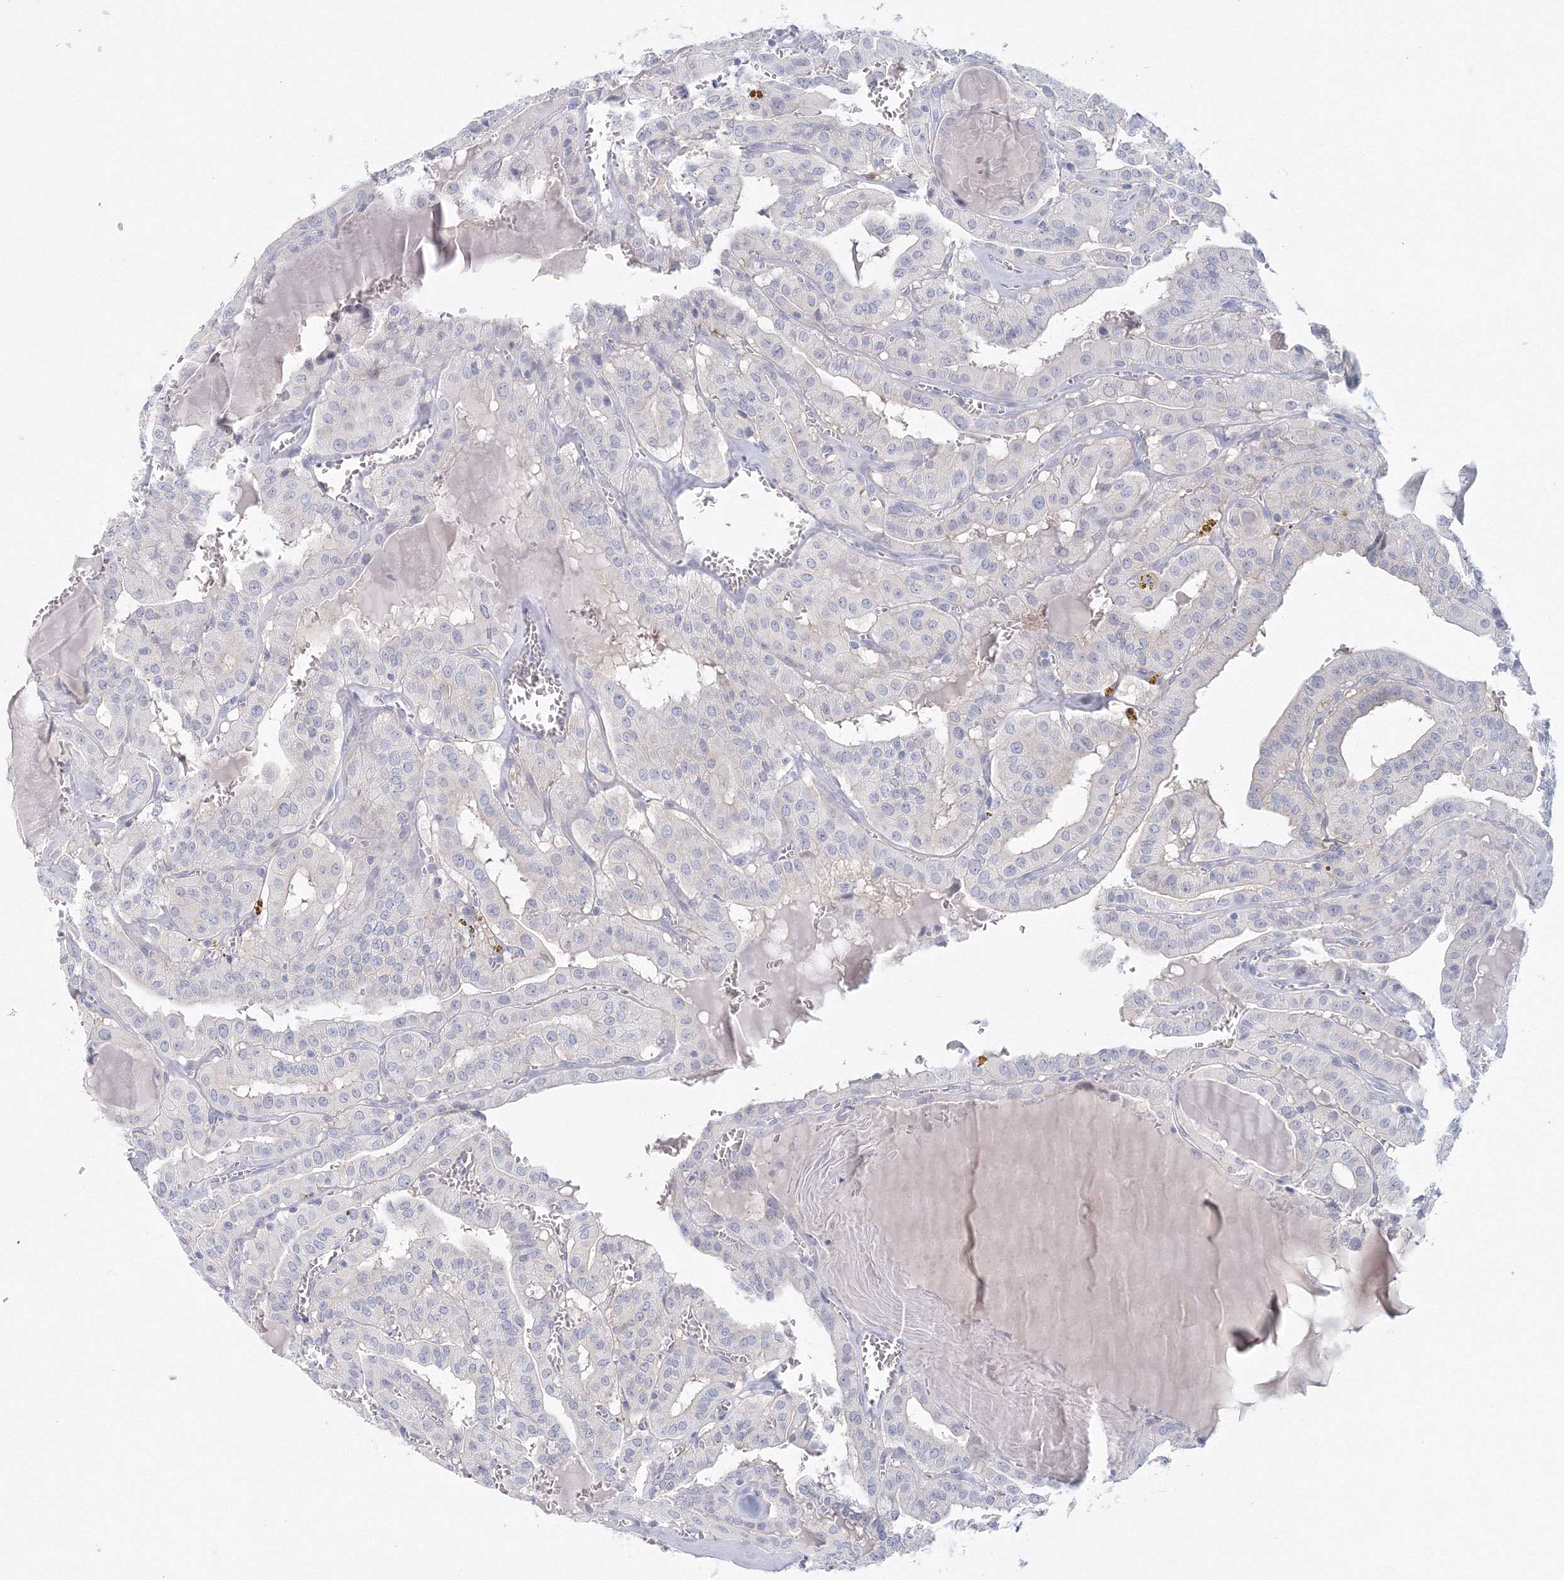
{"staining": {"intensity": "negative", "quantity": "none", "location": "none"}, "tissue": "thyroid cancer", "cell_type": "Tumor cells", "image_type": "cancer", "snomed": [{"axis": "morphology", "description": "Papillary adenocarcinoma, NOS"}, {"axis": "topography", "description": "Thyroid gland"}], "caption": "There is no significant expression in tumor cells of thyroid papillary adenocarcinoma.", "gene": "TACC2", "patient": {"sex": "male", "age": 52}}